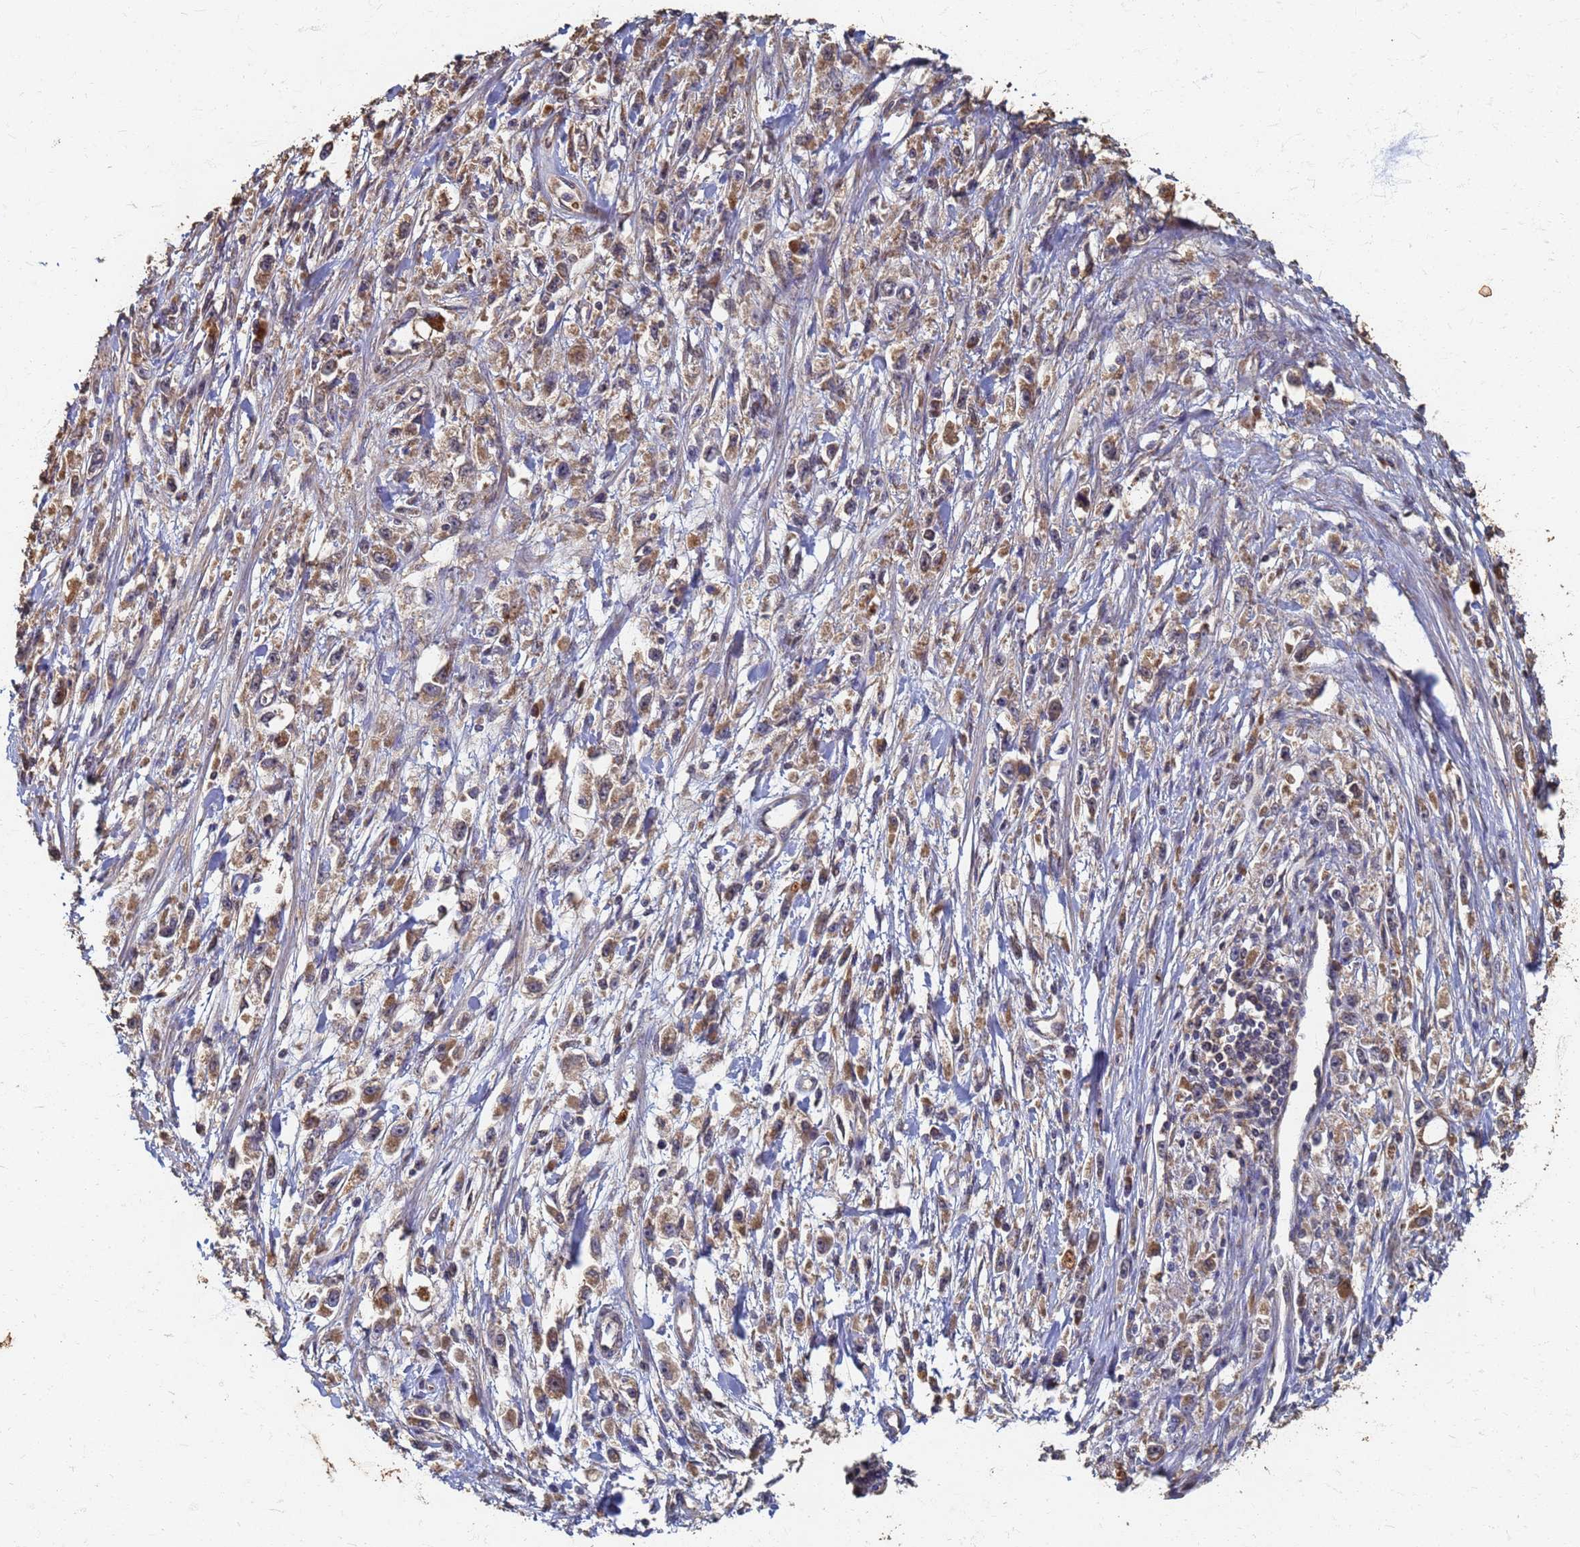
{"staining": {"intensity": "moderate", "quantity": ">75%", "location": "cytoplasmic/membranous"}, "tissue": "stomach cancer", "cell_type": "Tumor cells", "image_type": "cancer", "snomed": [{"axis": "morphology", "description": "Adenocarcinoma, NOS"}, {"axis": "topography", "description": "Stomach"}], "caption": "An image of adenocarcinoma (stomach) stained for a protein demonstrates moderate cytoplasmic/membranous brown staining in tumor cells.", "gene": "DPH5", "patient": {"sex": "female", "age": 59}}